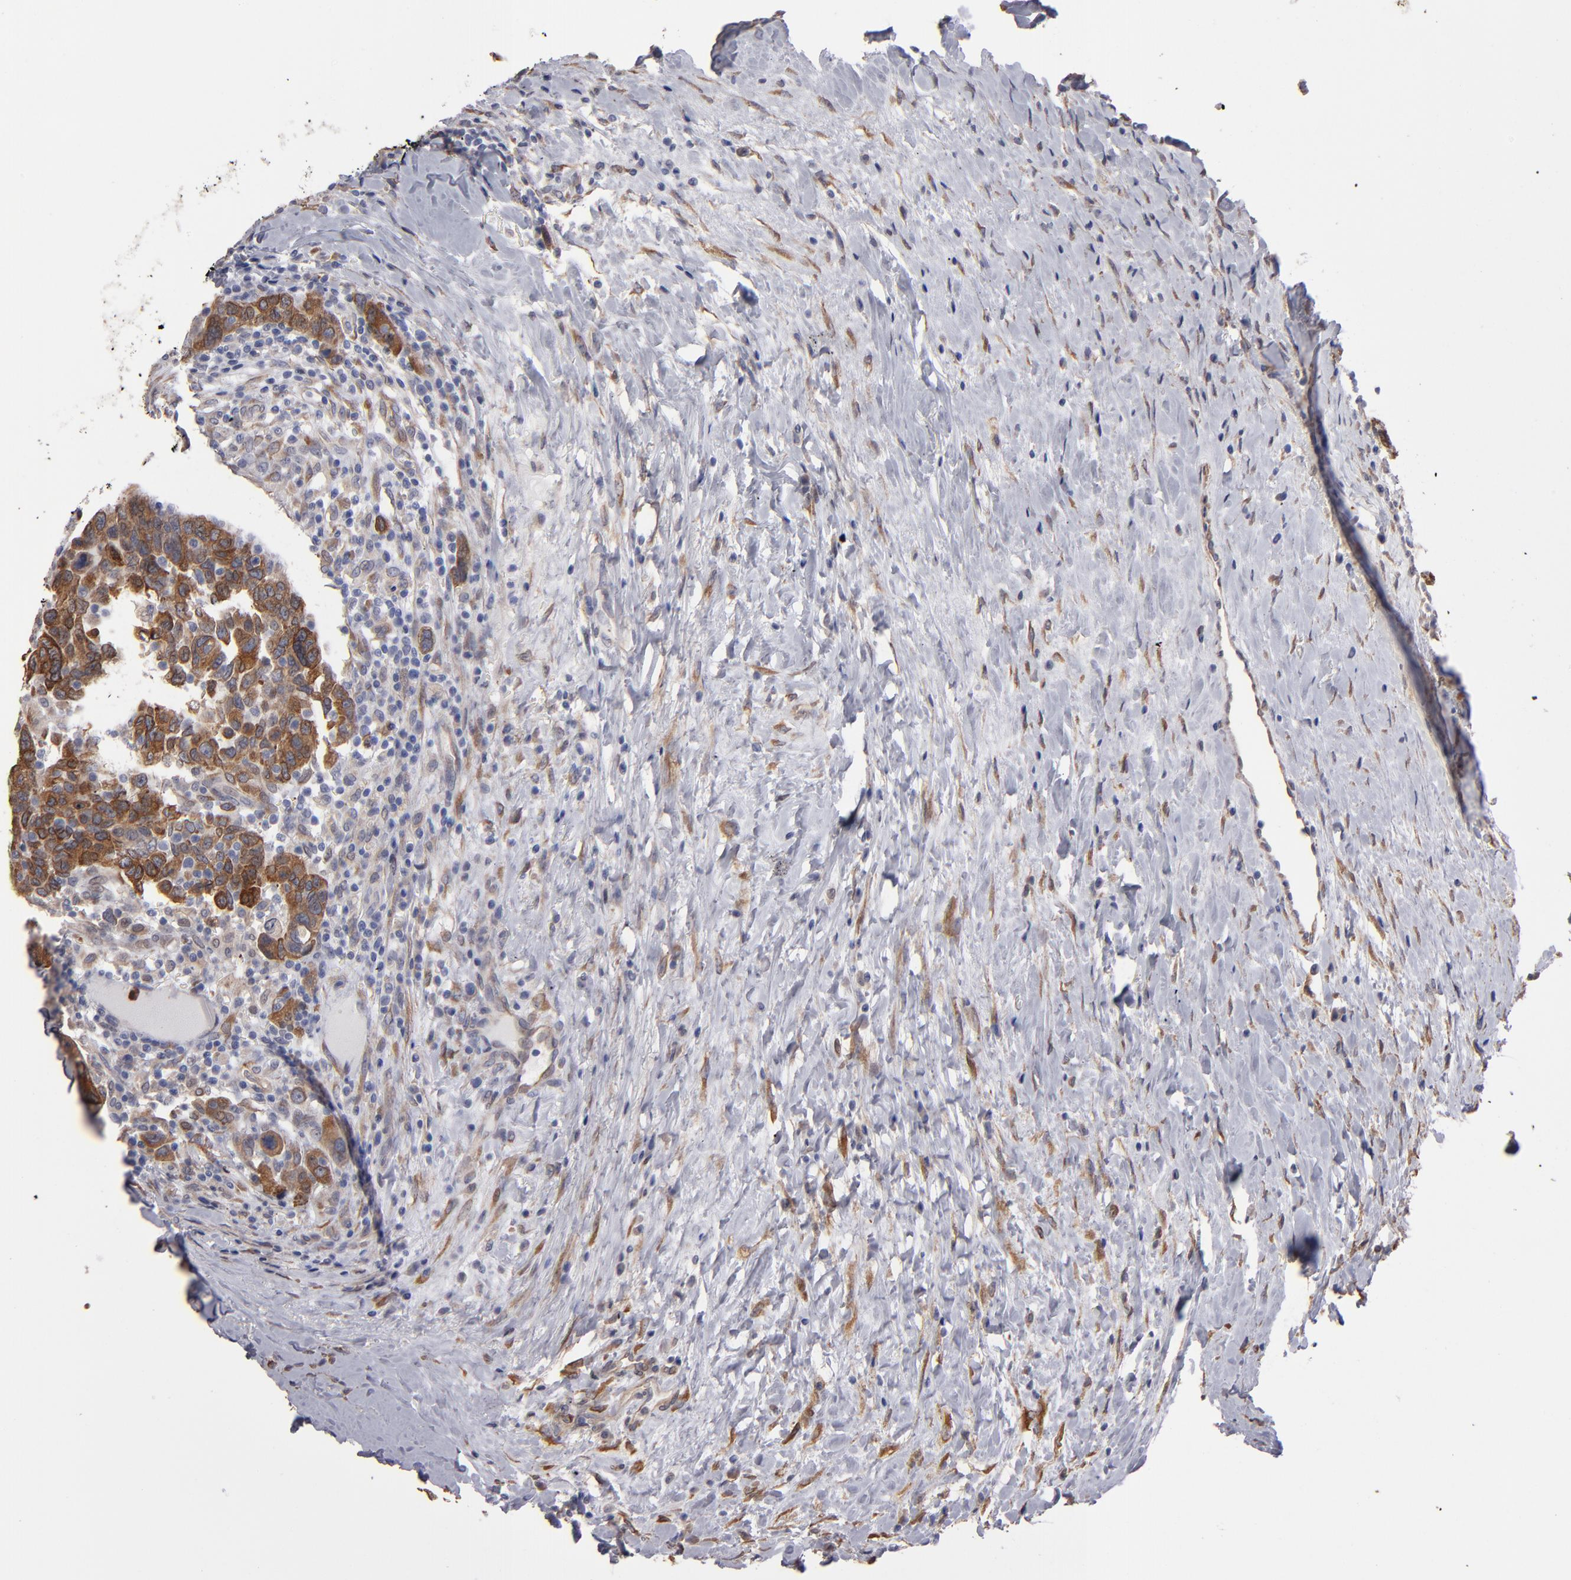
{"staining": {"intensity": "strong", "quantity": ">75%", "location": "cytoplasmic/membranous"}, "tissue": "breast cancer", "cell_type": "Tumor cells", "image_type": "cancer", "snomed": [{"axis": "morphology", "description": "Duct carcinoma"}, {"axis": "topography", "description": "Breast"}], "caption": "The photomicrograph displays immunohistochemical staining of breast cancer. There is strong cytoplasmic/membranous staining is seen in about >75% of tumor cells.", "gene": "PGRMC1", "patient": {"sex": "female", "age": 37}}